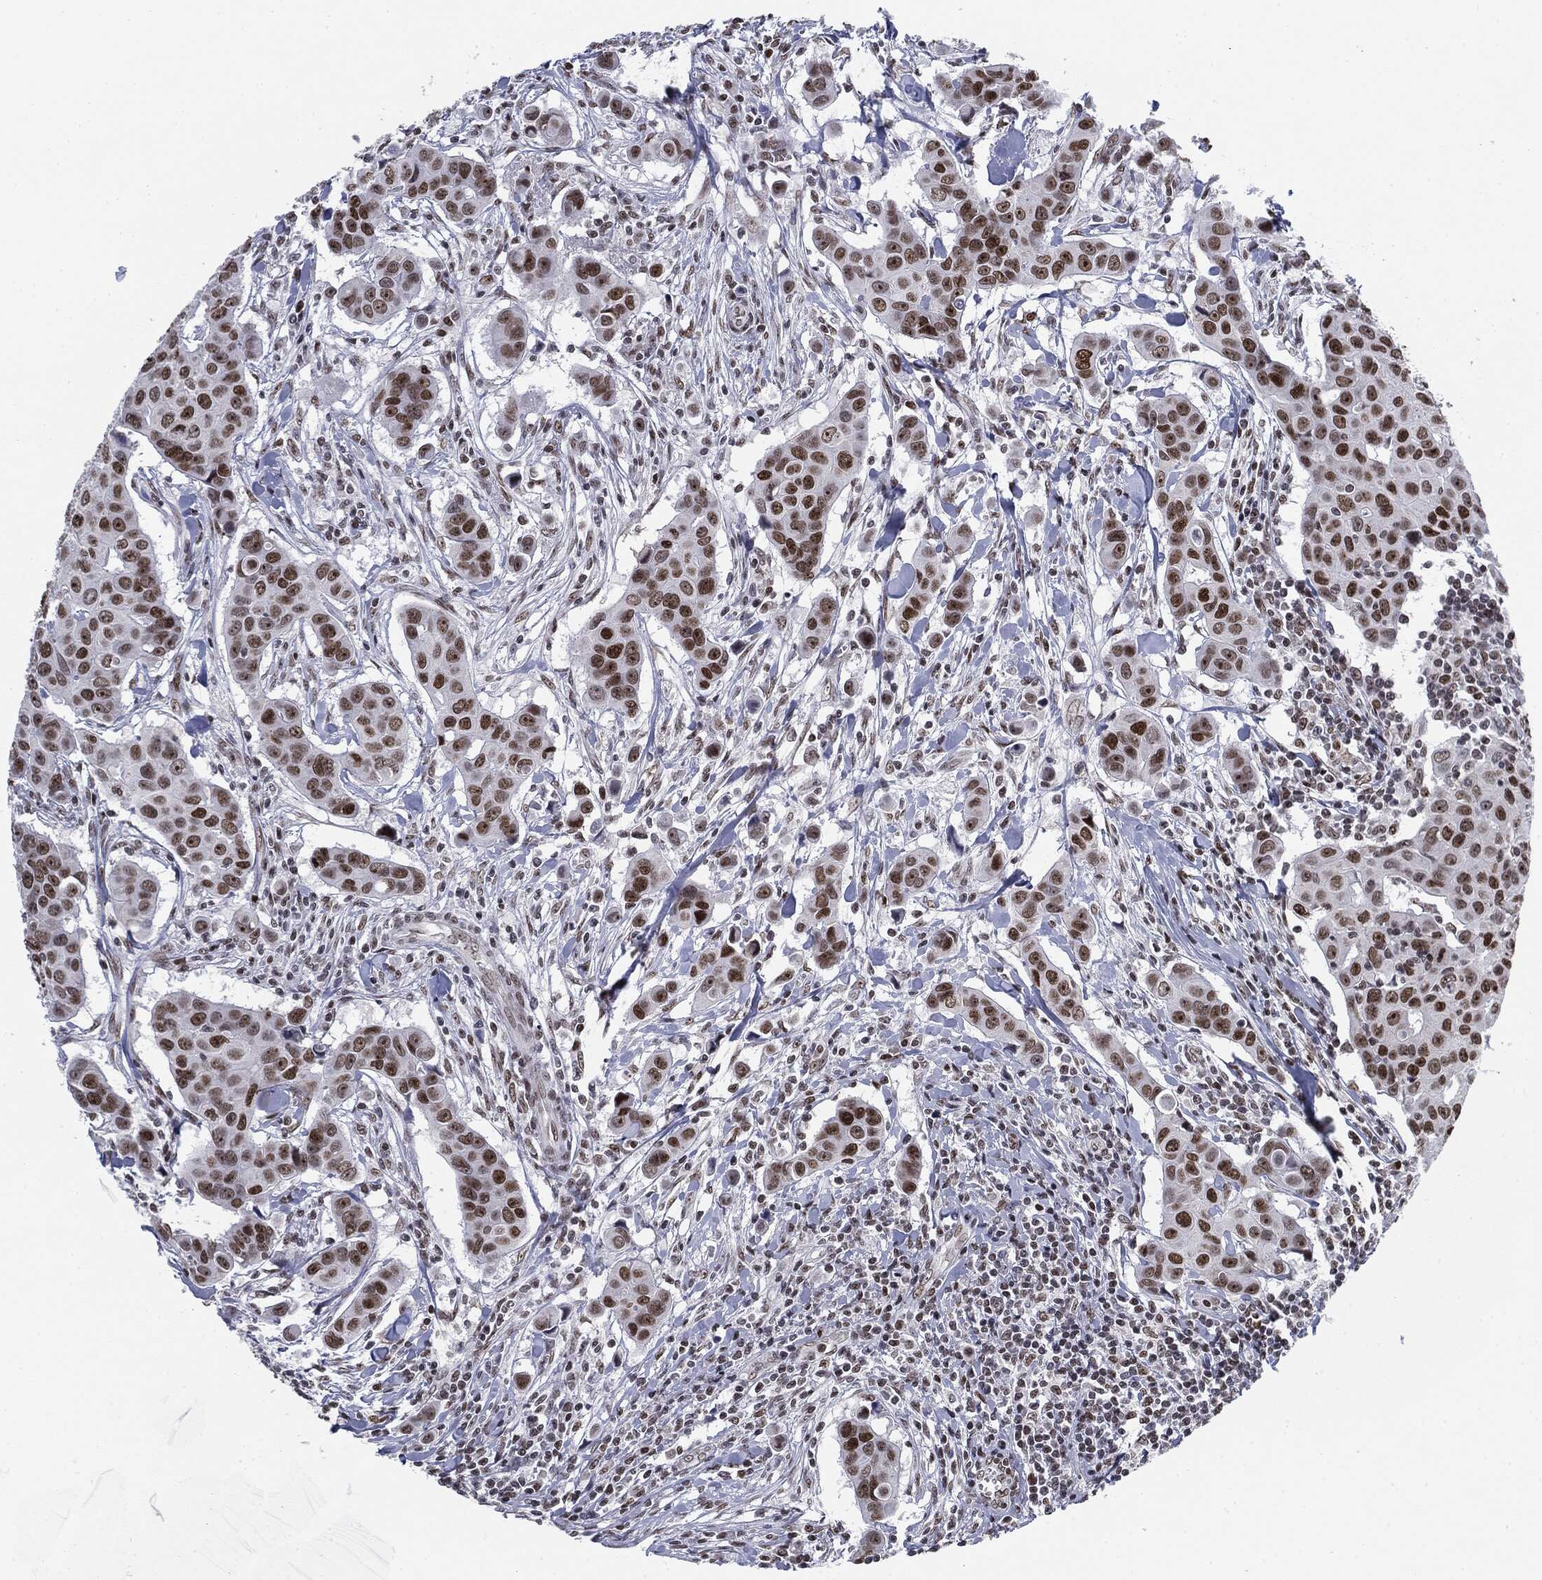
{"staining": {"intensity": "strong", "quantity": ">75%", "location": "nuclear"}, "tissue": "breast cancer", "cell_type": "Tumor cells", "image_type": "cancer", "snomed": [{"axis": "morphology", "description": "Duct carcinoma"}, {"axis": "topography", "description": "Breast"}], "caption": "About >75% of tumor cells in human invasive ductal carcinoma (breast) reveal strong nuclear protein expression as visualized by brown immunohistochemical staining.", "gene": "MDC1", "patient": {"sex": "female", "age": 24}}